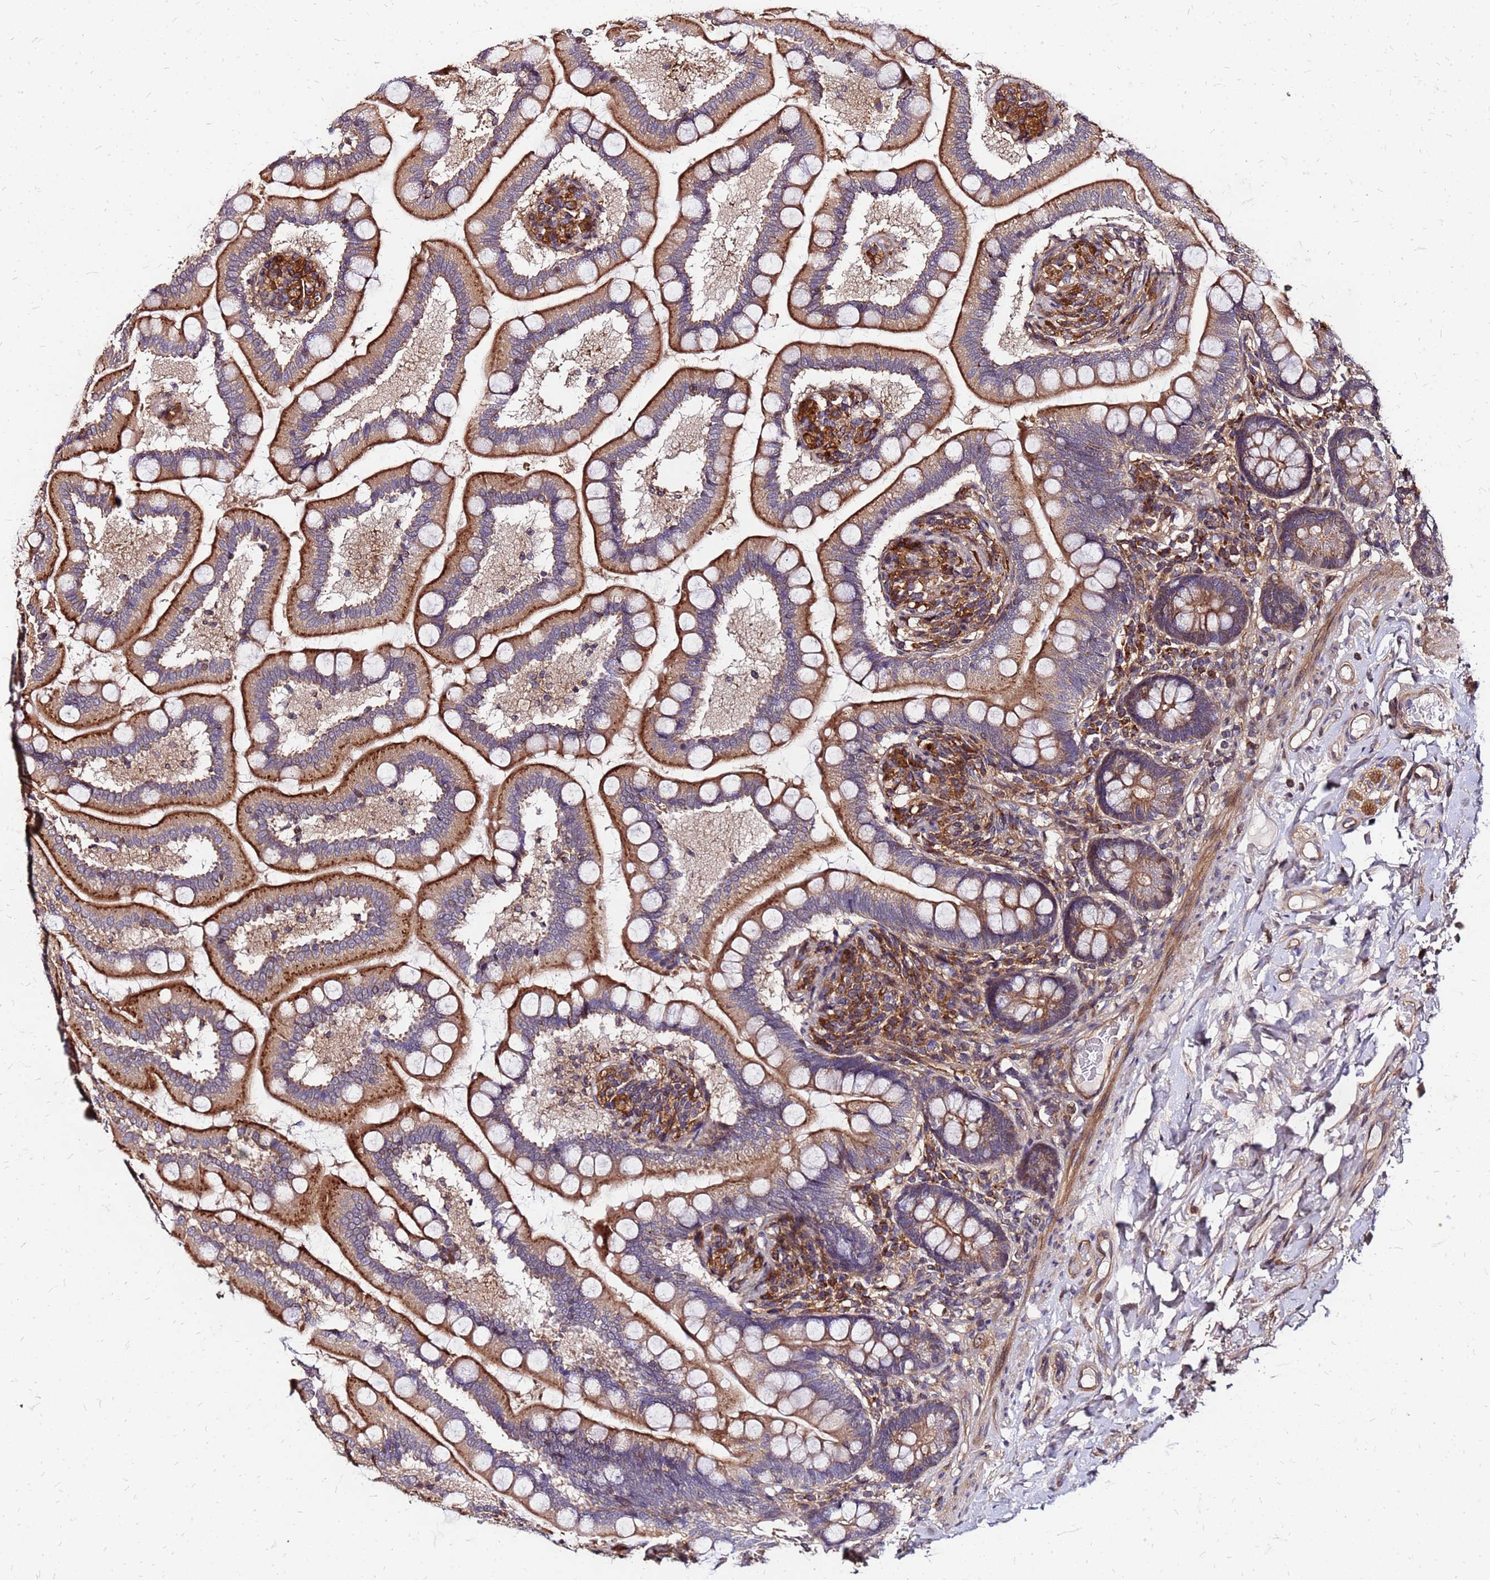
{"staining": {"intensity": "moderate", "quantity": ">75%", "location": "cytoplasmic/membranous"}, "tissue": "small intestine", "cell_type": "Glandular cells", "image_type": "normal", "snomed": [{"axis": "morphology", "description": "Normal tissue, NOS"}, {"axis": "topography", "description": "Small intestine"}], "caption": "Glandular cells demonstrate moderate cytoplasmic/membranous expression in about >75% of cells in normal small intestine. (DAB IHC, brown staining for protein, blue staining for nuclei).", "gene": "CYBC1", "patient": {"sex": "female", "age": 64}}